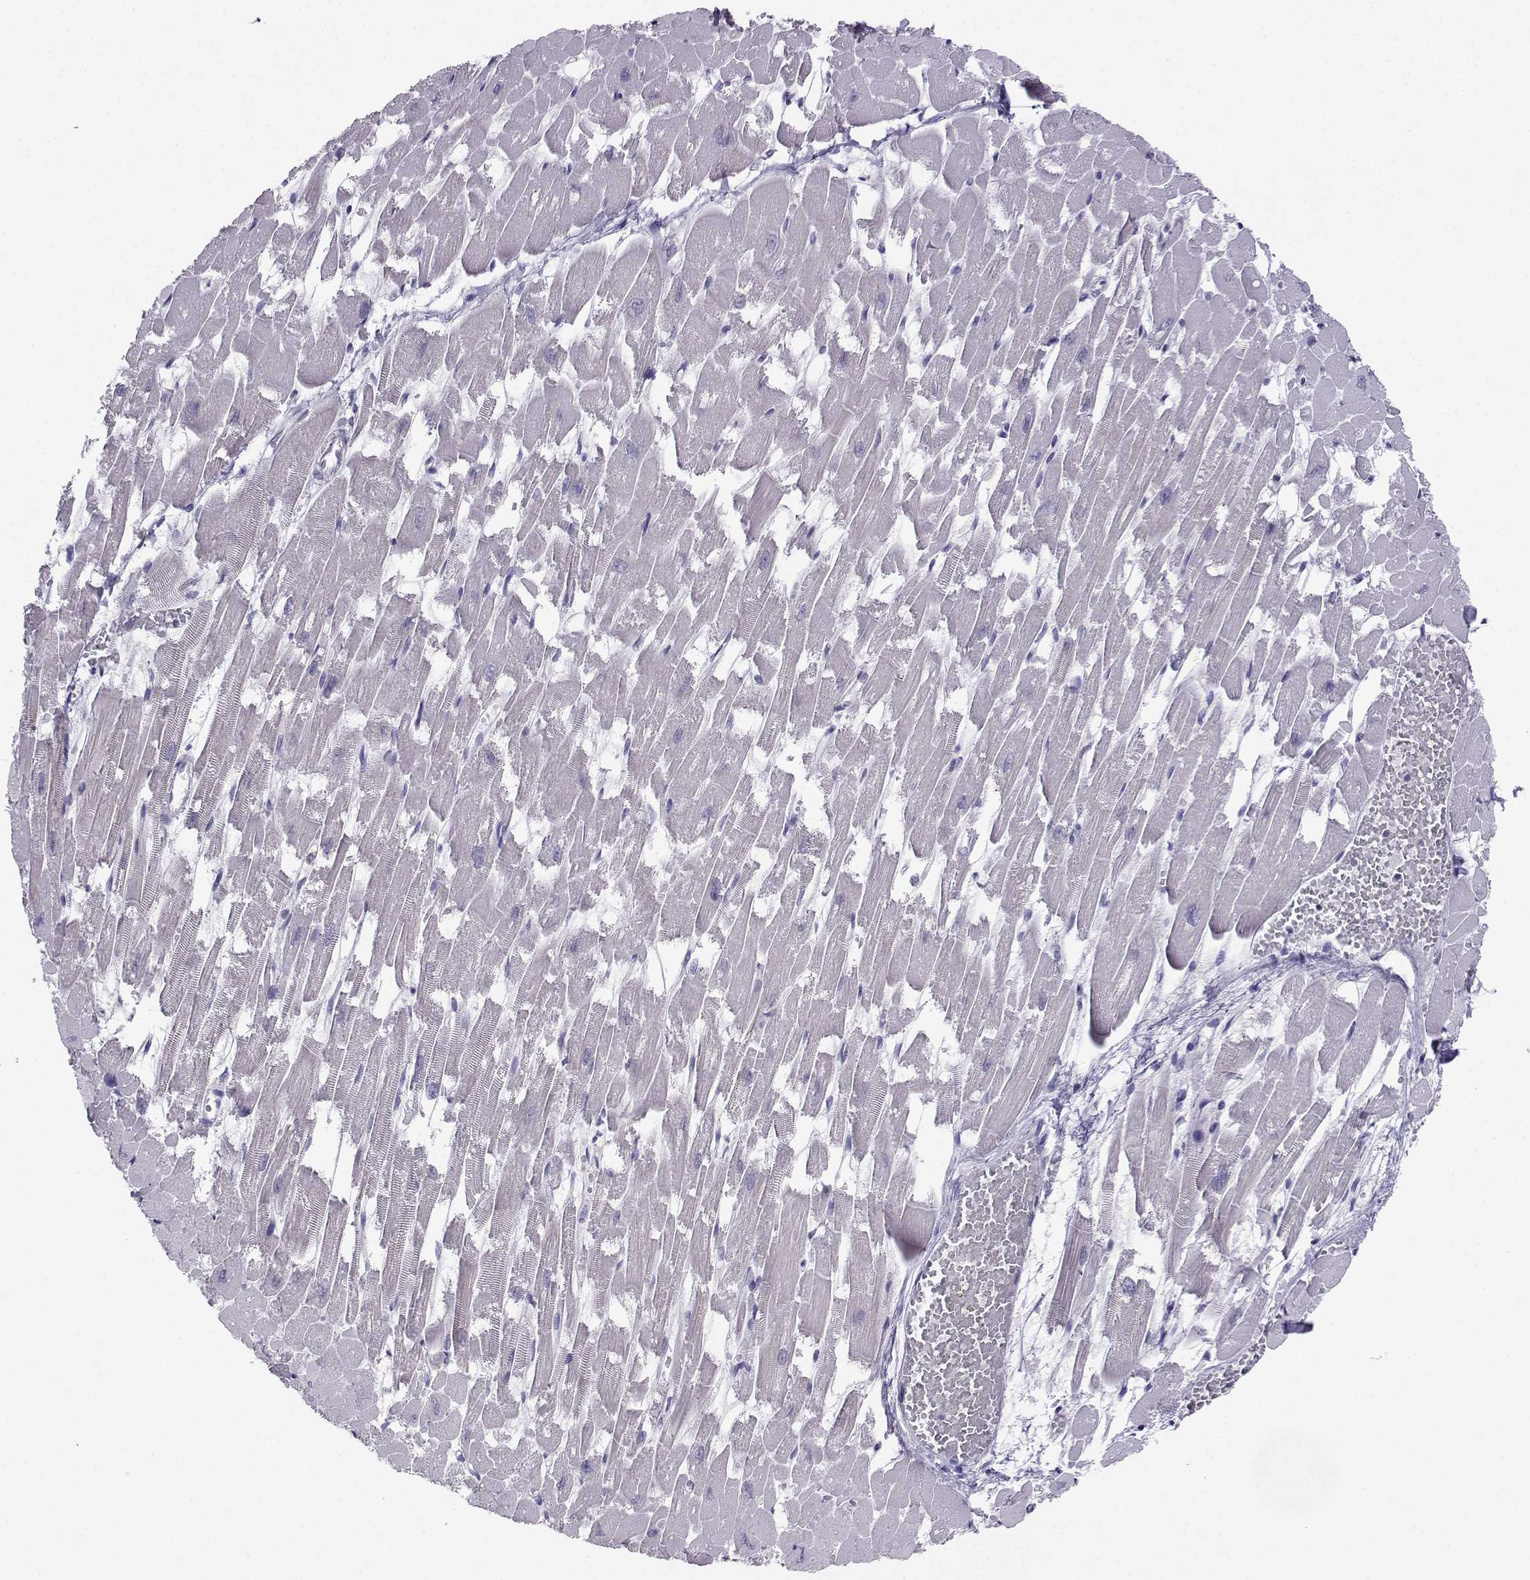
{"staining": {"intensity": "negative", "quantity": "none", "location": "none"}, "tissue": "heart muscle", "cell_type": "Cardiomyocytes", "image_type": "normal", "snomed": [{"axis": "morphology", "description": "Normal tissue, NOS"}, {"axis": "topography", "description": "Heart"}], "caption": "DAB immunohistochemical staining of normal heart muscle demonstrates no significant expression in cardiomyocytes. (DAB IHC, high magnification).", "gene": "TEDC2", "patient": {"sex": "female", "age": 52}}